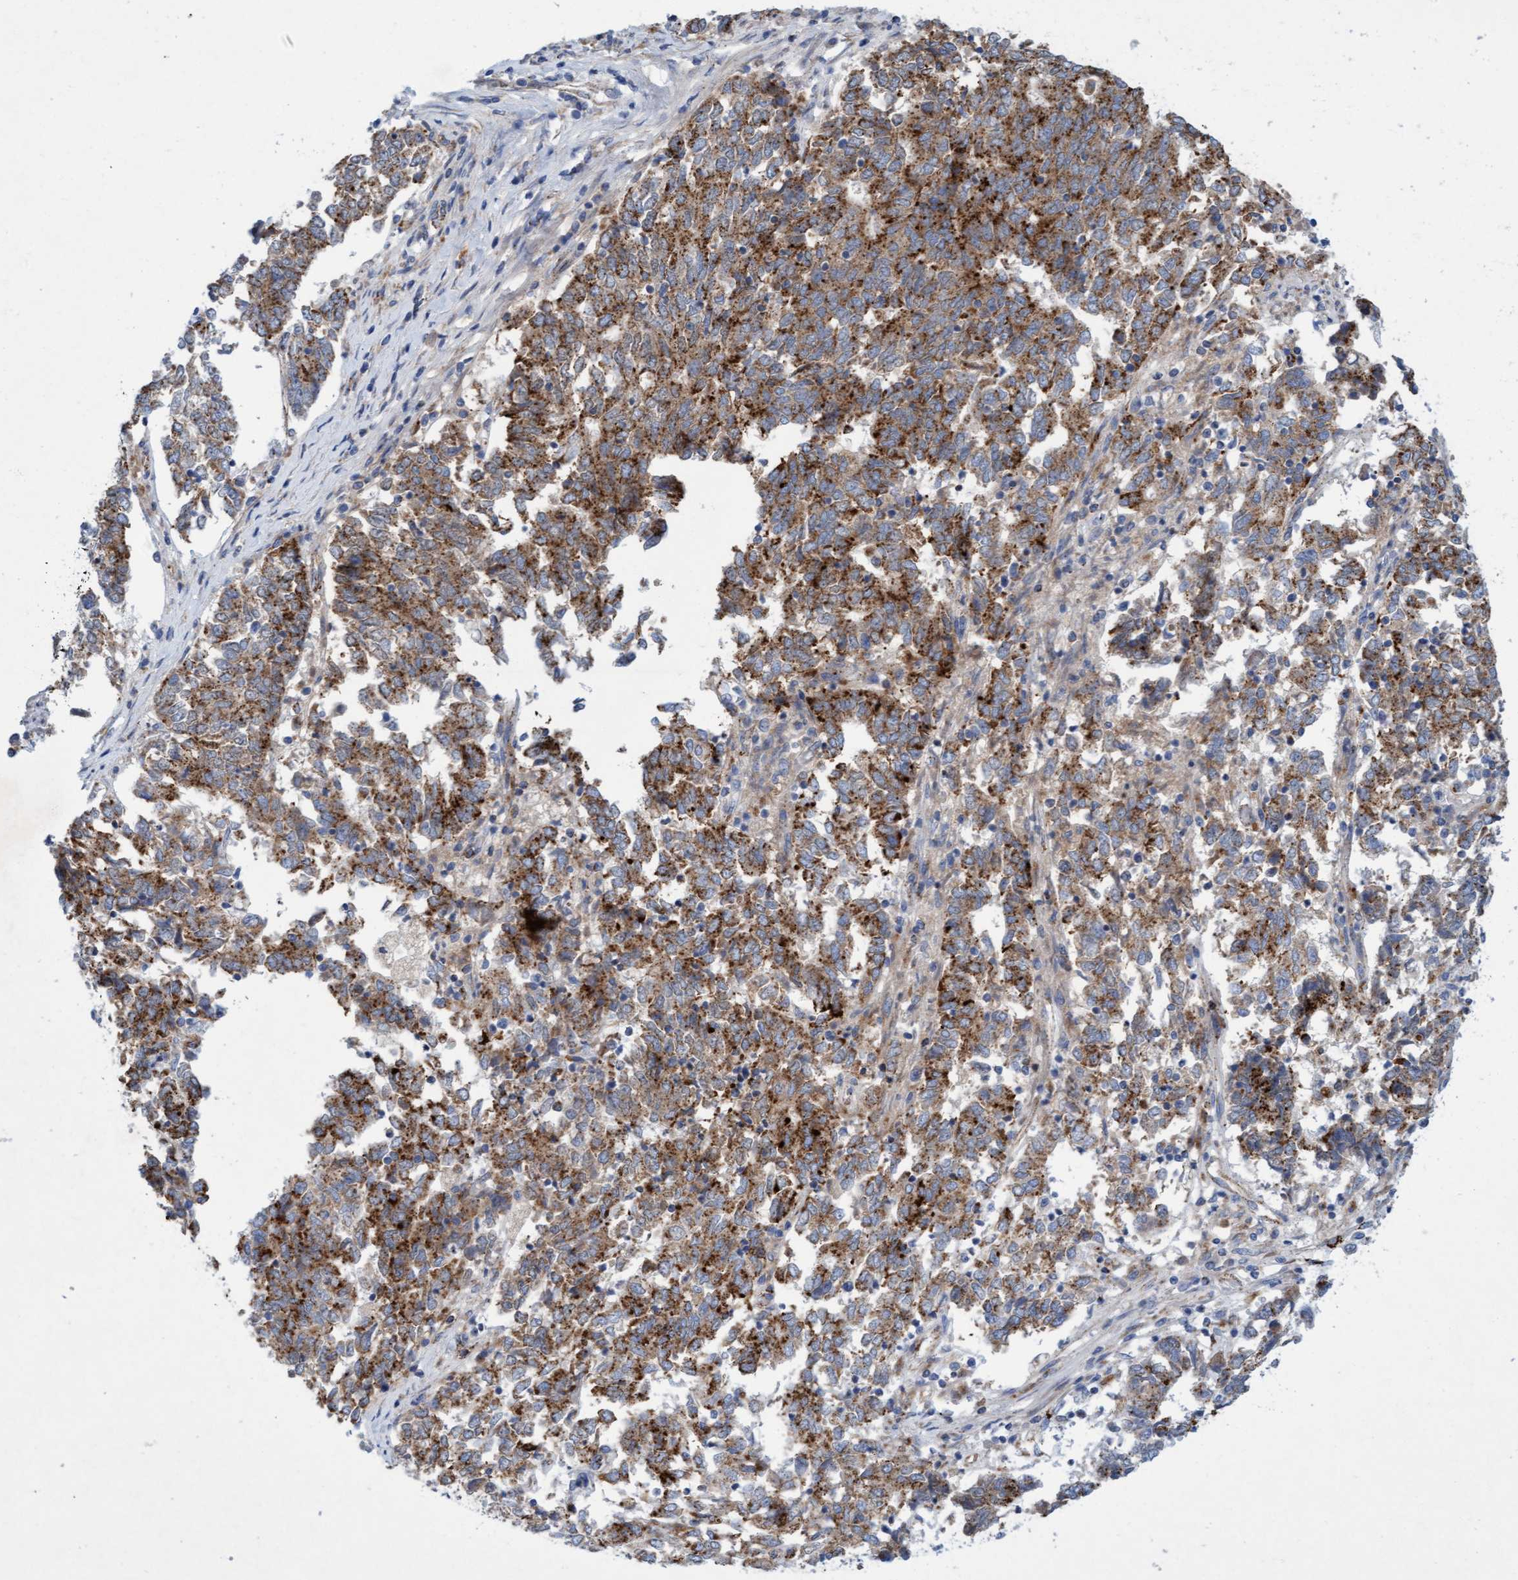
{"staining": {"intensity": "moderate", "quantity": ">75%", "location": "cytoplasmic/membranous"}, "tissue": "endometrial cancer", "cell_type": "Tumor cells", "image_type": "cancer", "snomed": [{"axis": "morphology", "description": "Adenocarcinoma, NOS"}, {"axis": "topography", "description": "Endometrium"}], "caption": "Adenocarcinoma (endometrial) stained with DAB immunohistochemistry shows medium levels of moderate cytoplasmic/membranous staining in approximately >75% of tumor cells.", "gene": "SGSH", "patient": {"sex": "female", "age": 80}}